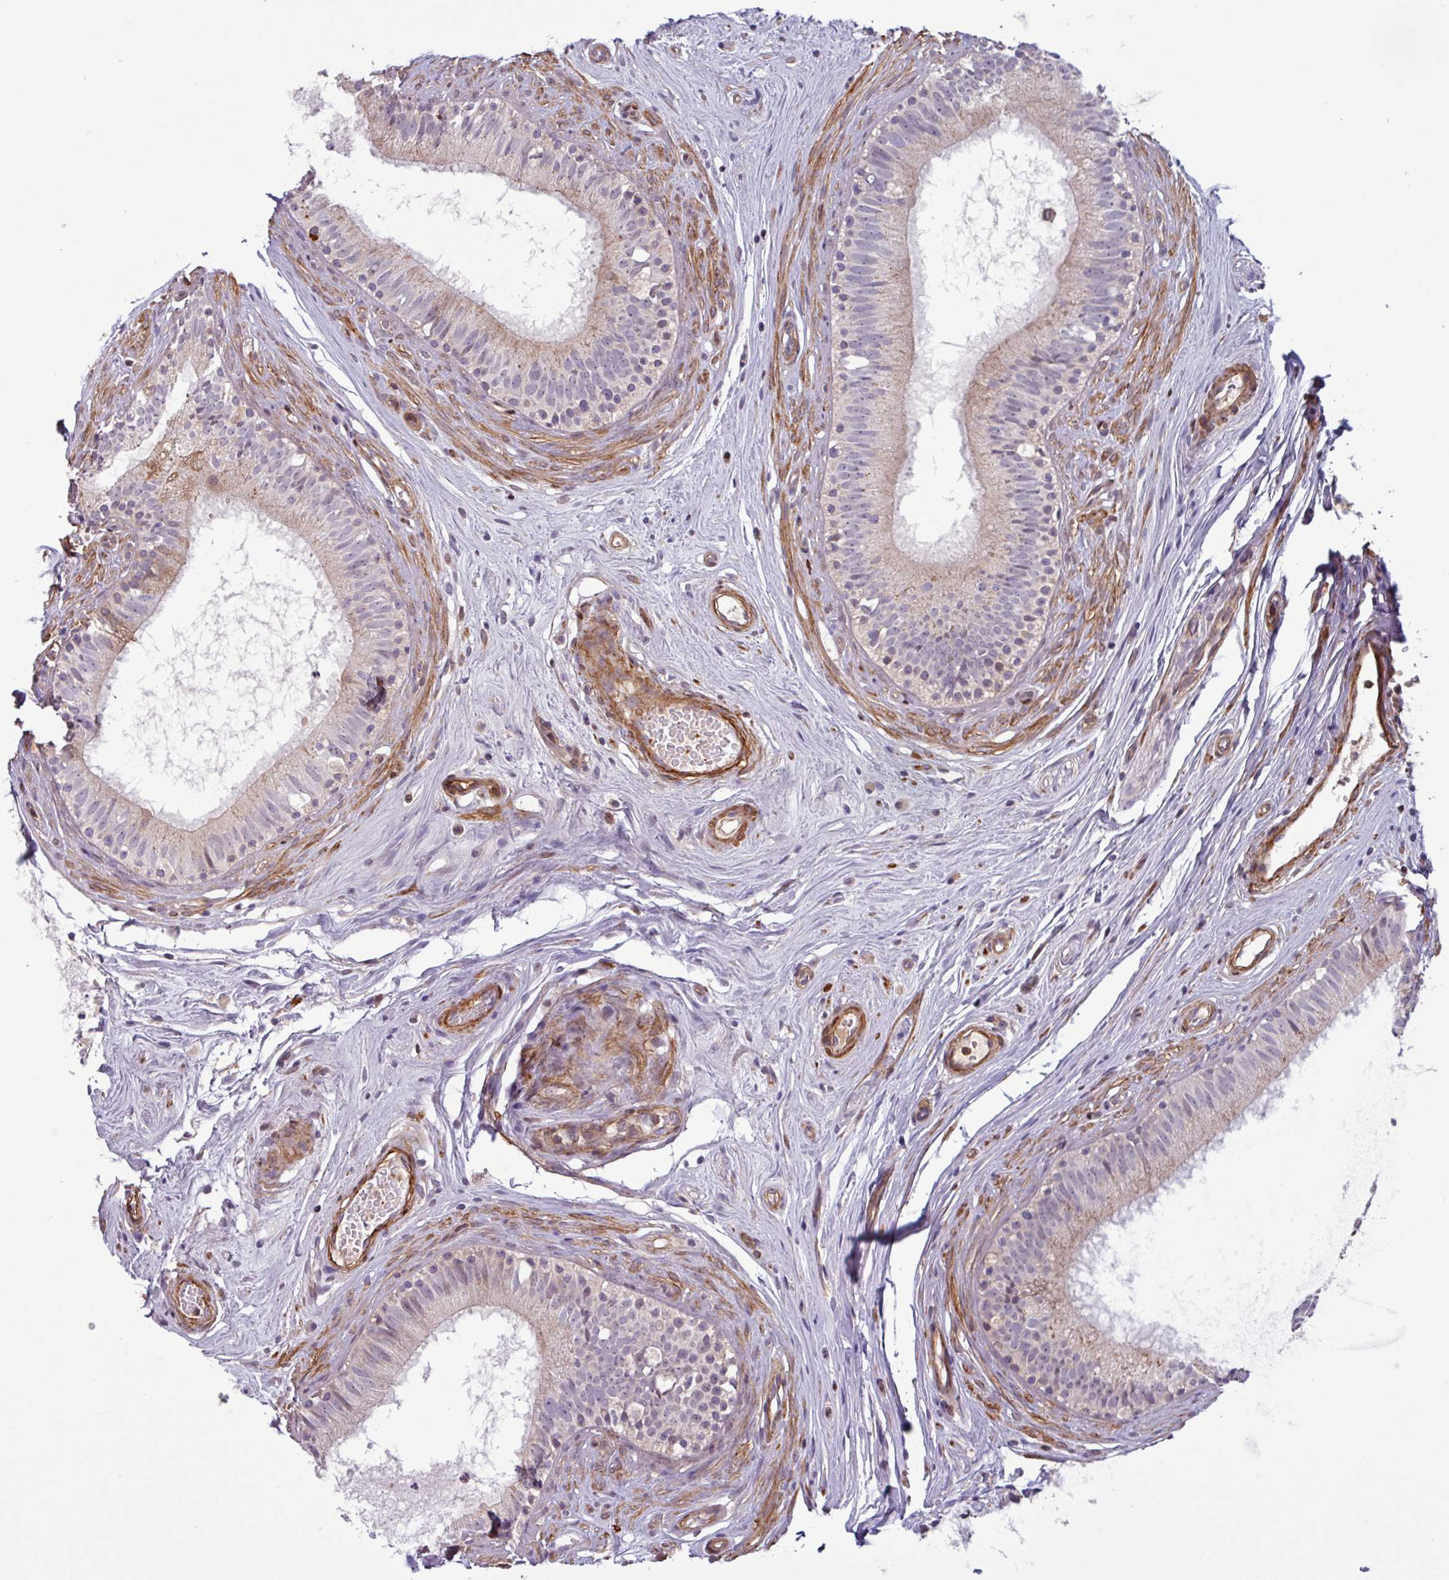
{"staining": {"intensity": "weak", "quantity": "25%-75%", "location": "cytoplasmic/membranous"}, "tissue": "epididymis", "cell_type": "Glandular cells", "image_type": "normal", "snomed": [{"axis": "morphology", "description": "Normal tissue, NOS"}, {"axis": "topography", "description": "Epididymis"}], "caption": "Weak cytoplasmic/membranous protein staining is identified in about 25%-75% of glandular cells in epididymis. (brown staining indicates protein expression, while blue staining denotes nuclei).", "gene": "PCED1A", "patient": {"sex": "male", "age": 74}}